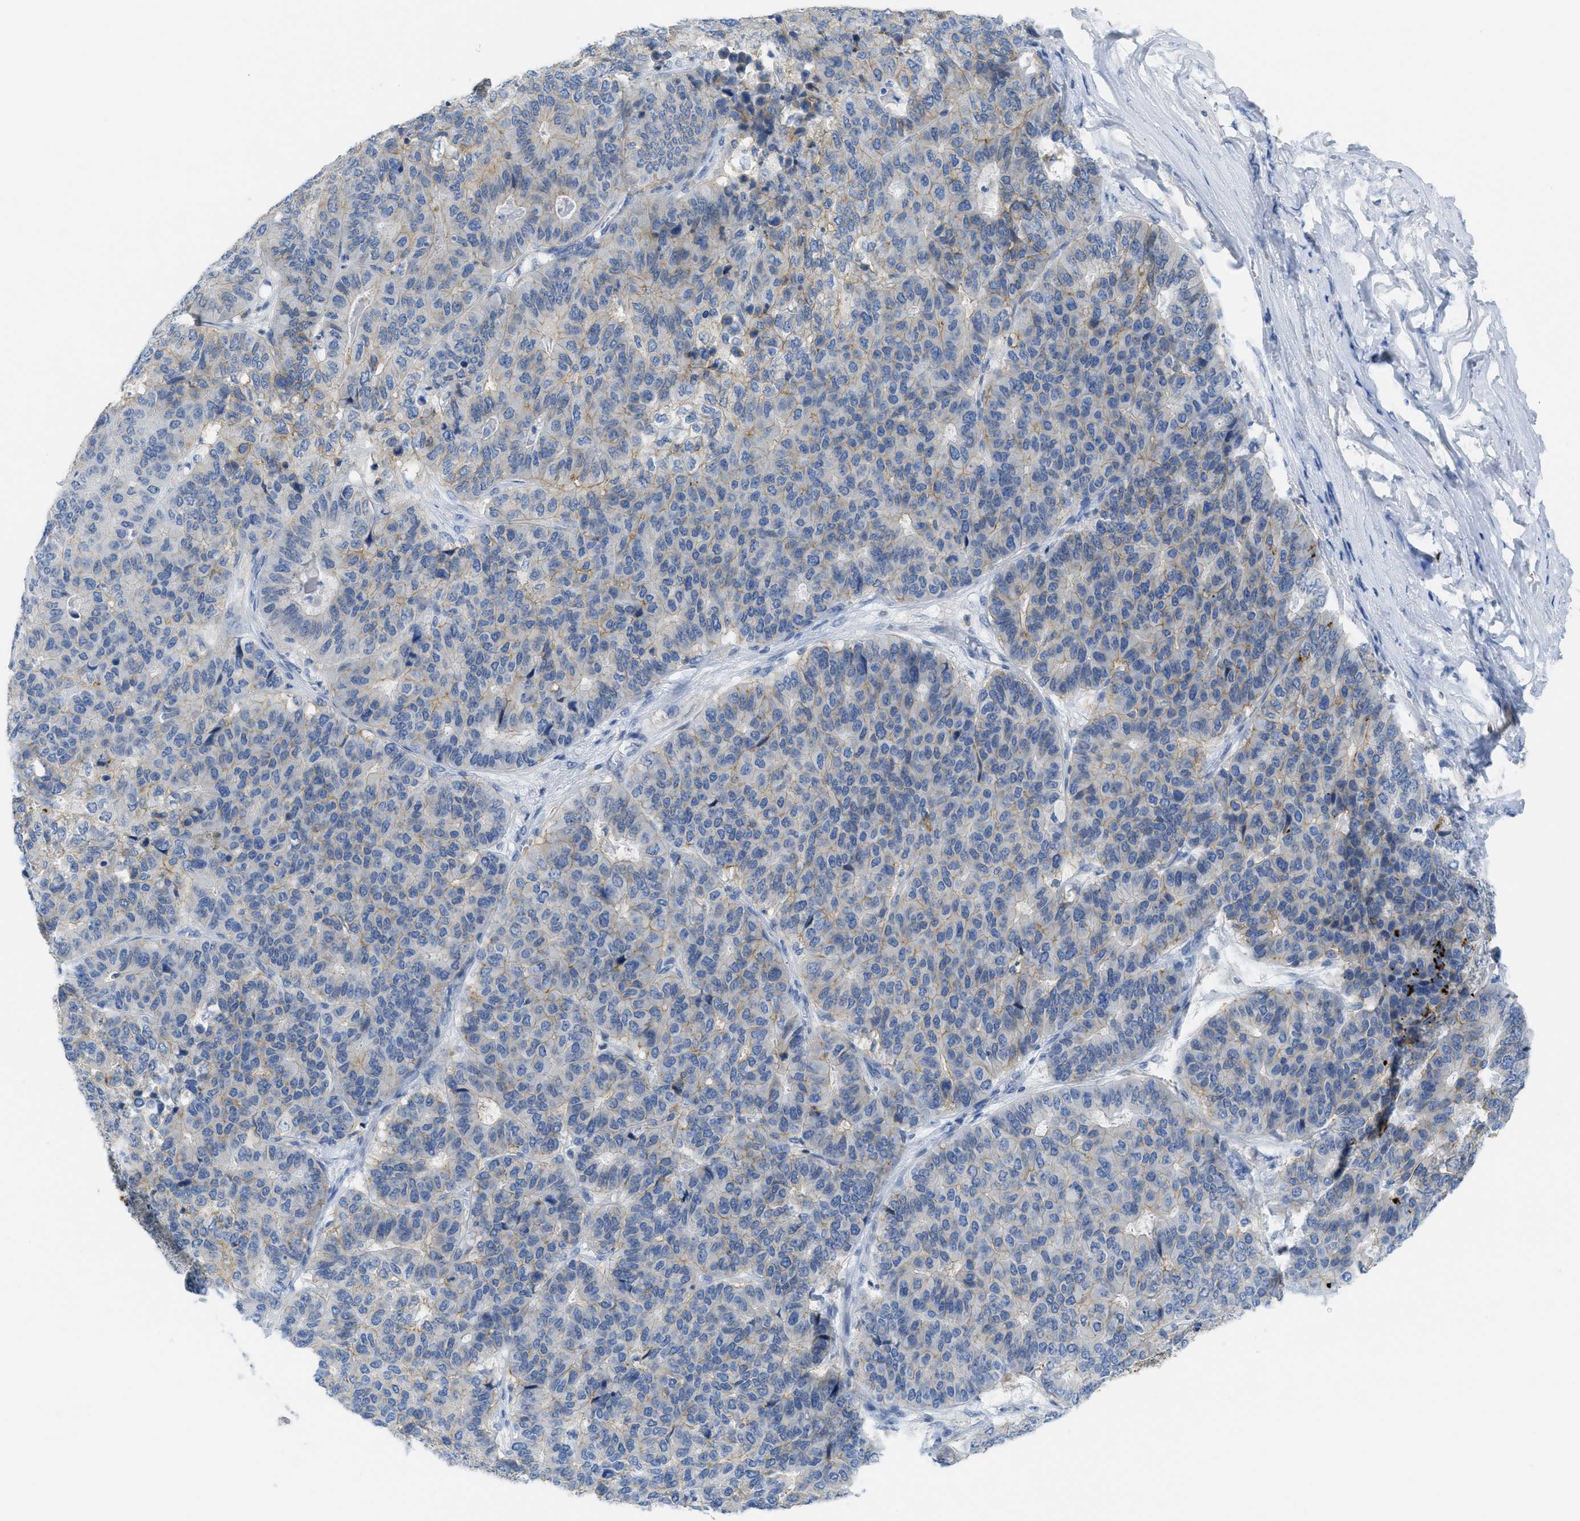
{"staining": {"intensity": "weak", "quantity": "25%-75%", "location": "cytoplasmic/membranous"}, "tissue": "pancreatic cancer", "cell_type": "Tumor cells", "image_type": "cancer", "snomed": [{"axis": "morphology", "description": "Adenocarcinoma, NOS"}, {"axis": "topography", "description": "Pancreas"}], "caption": "Immunohistochemical staining of pancreatic adenocarcinoma demonstrates low levels of weak cytoplasmic/membranous protein positivity in approximately 25%-75% of tumor cells.", "gene": "CNNM4", "patient": {"sex": "male", "age": 50}}